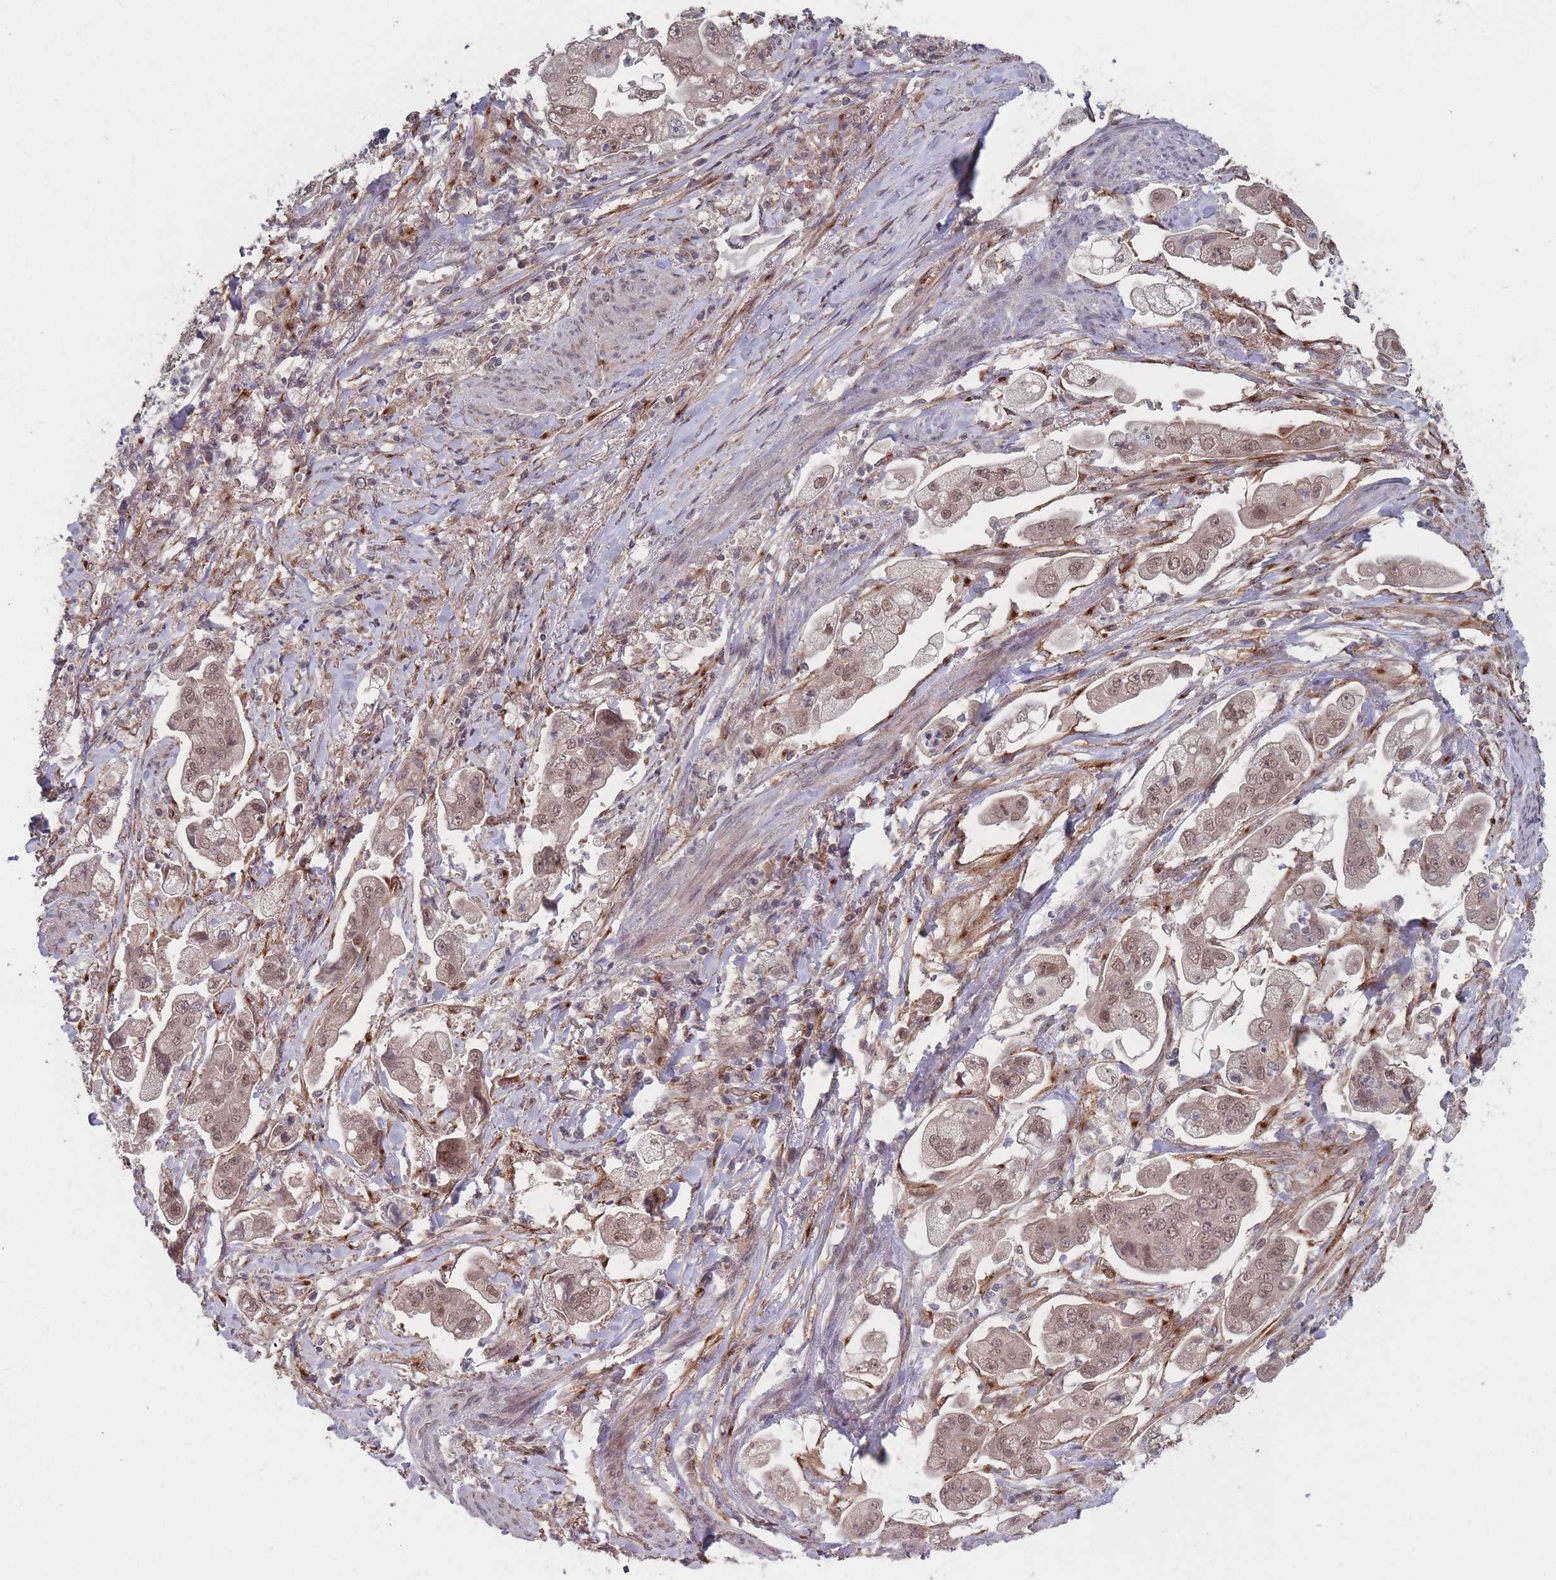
{"staining": {"intensity": "weak", "quantity": "25%-75%", "location": "cytoplasmic/membranous,nuclear"}, "tissue": "stomach cancer", "cell_type": "Tumor cells", "image_type": "cancer", "snomed": [{"axis": "morphology", "description": "Adenocarcinoma, NOS"}, {"axis": "topography", "description": "Stomach"}], "caption": "IHC image of human stomach adenocarcinoma stained for a protein (brown), which reveals low levels of weak cytoplasmic/membranous and nuclear staining in approximately 25%-75% of tumor cells.", "gene": "CNTRL", "patient": {"sex": "male", "age": 62}}